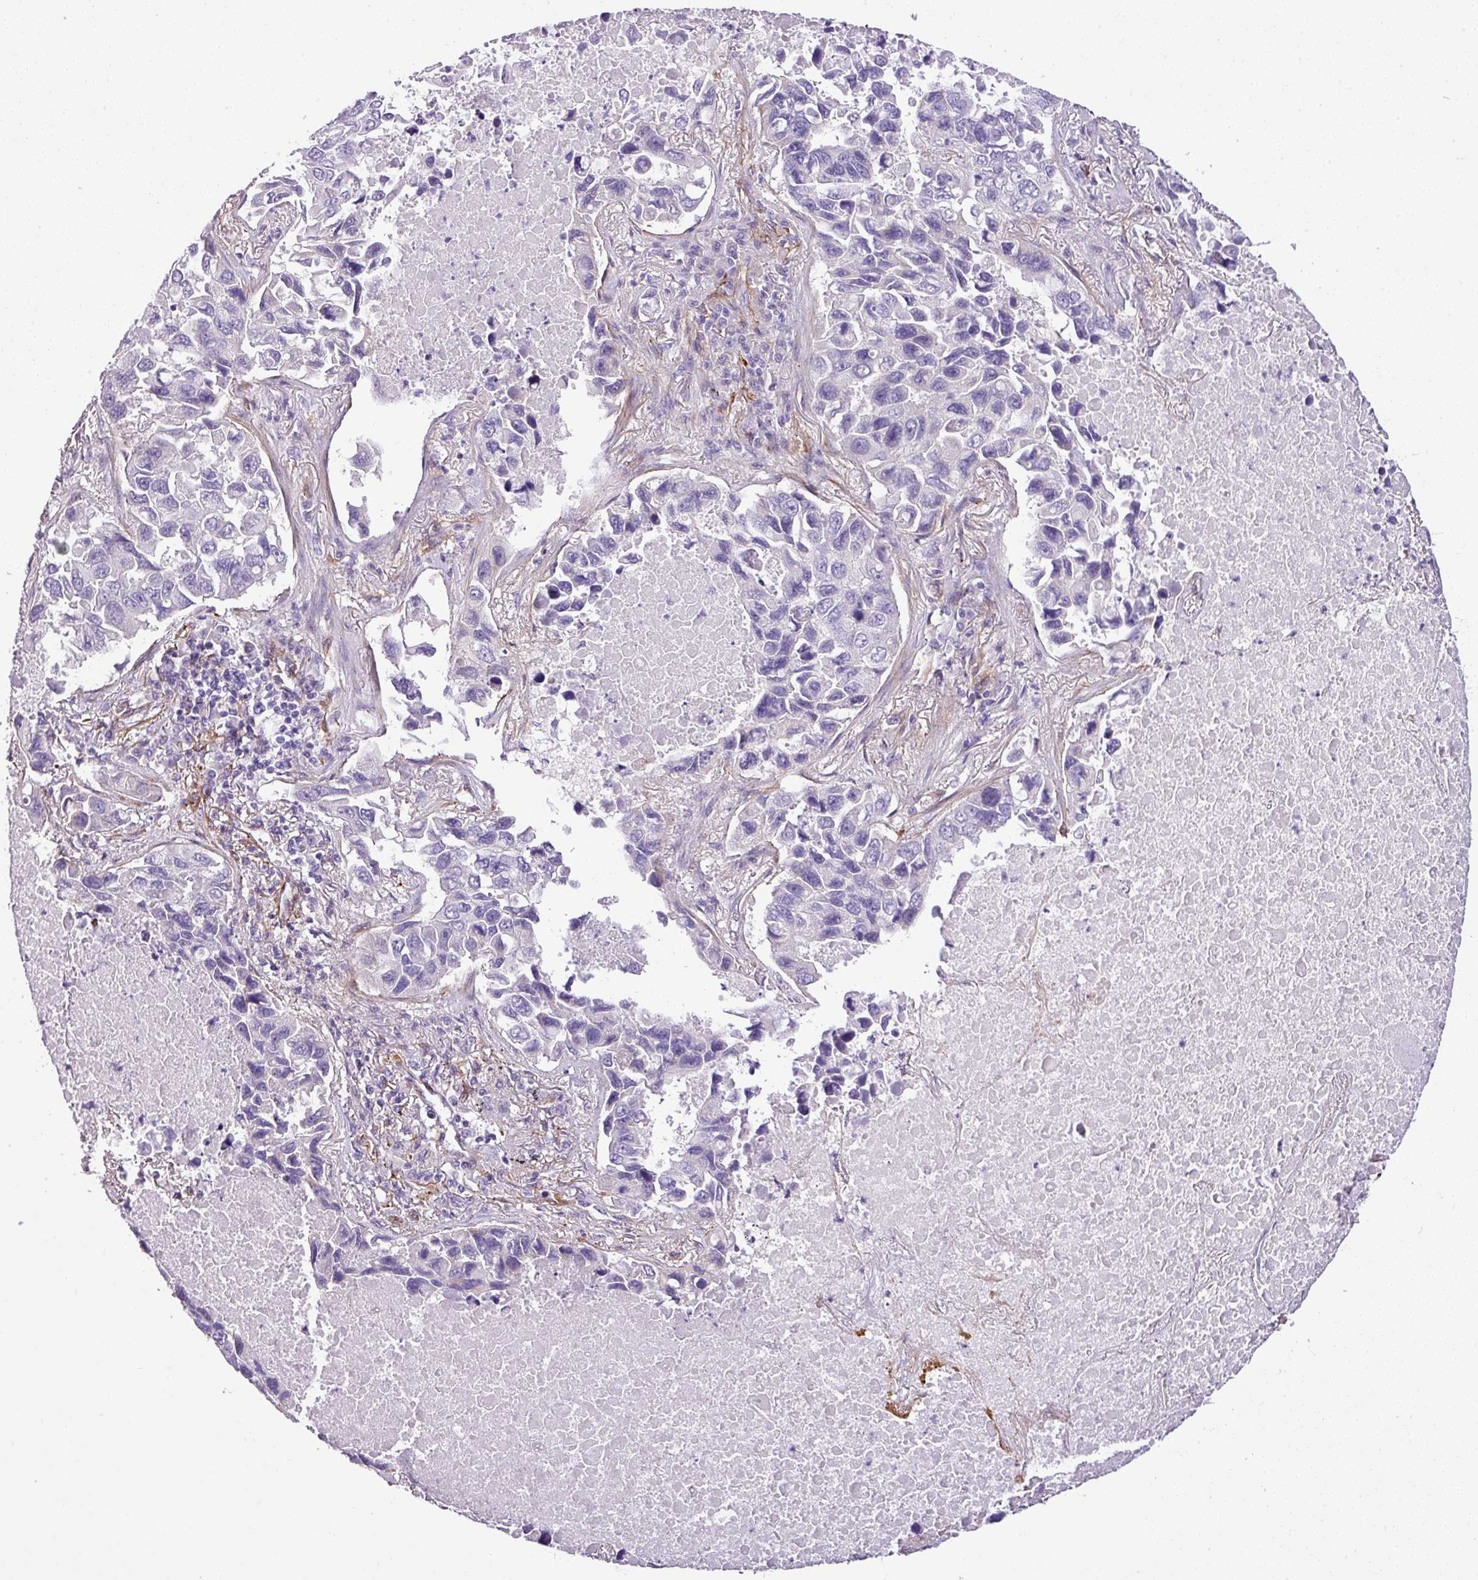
{"staining": {"intensity": "negative", "quantity": "none", "location": "none"}, "tissue": "lung cancer", "cell_type": "Tumor cells", "image_type": "cancer", "snomed": [{"axis": "morphology", "description": "Adenocarcinoma, NOS"}, {"axis": "topography", "description": "Lung"}], "caption": "Tumor cells show no significant positivity in adenocarcinoma (lung). (Immunohistochemistry, brightfield microscopy, high magnification).", "gene": "PARD6G", "patient": {"sex": "male", "age": 64}}